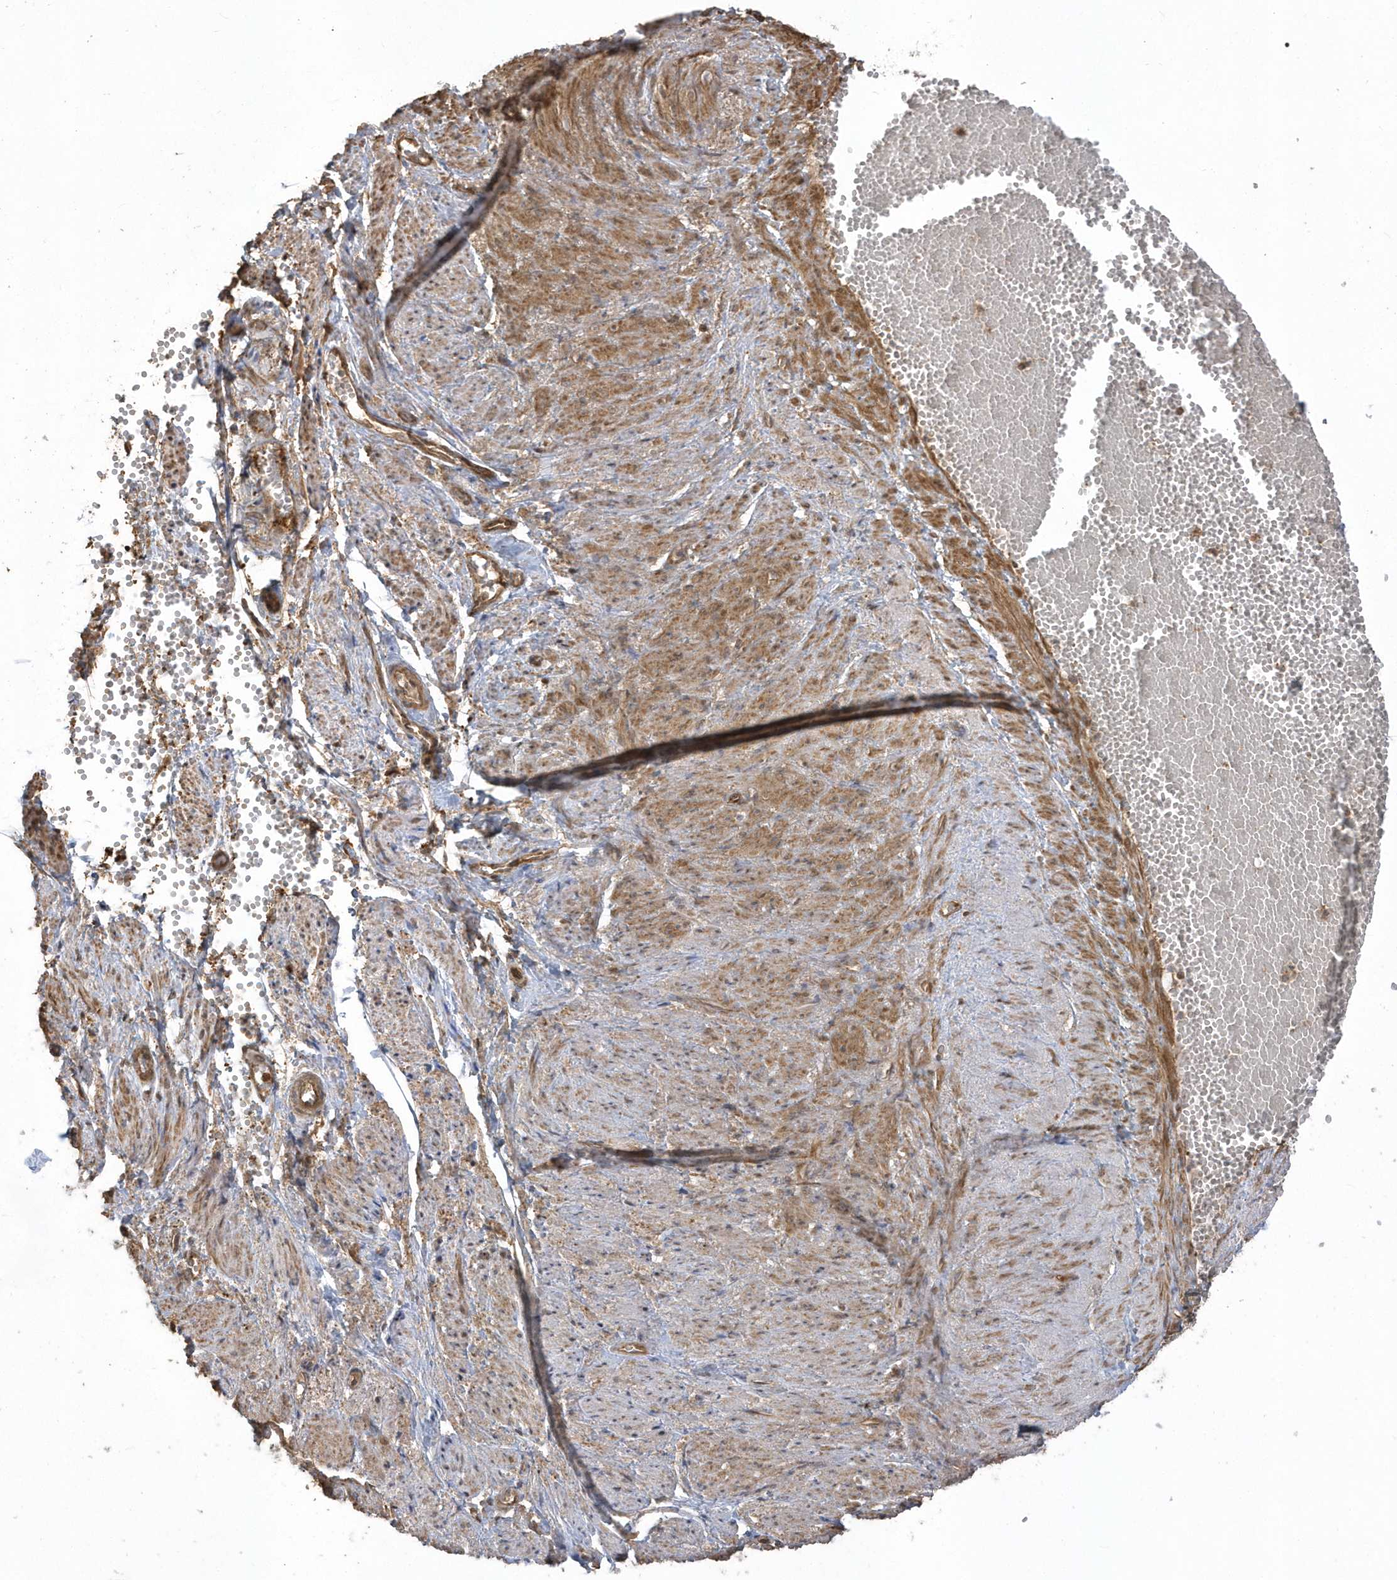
{"staining": {"intensity": "strong", "quantity": ">75%", "location": "cytoplasmic/membranous"}, "tissue": "adipose tissue", "cell_type": "Adipocytes", "image_type": "normal", "snomed": [{"axis": "morphology", "description": "Normal tissue, NOS"}, {"axis": "topography", "description": "Smooth muscle"}, {"axis": "topography", "description": "Peripheral nerve tissue"}], "caption": "A high amount of strong cytoplasmic/membranous positivity is seen in about >75% of adipocytes in normal adipose tissue. (brown staining indicates protein expression, while blue staining denotes nuclei).", "gene": "HNMT", "patient": {"sex": "female", "age": 39}}